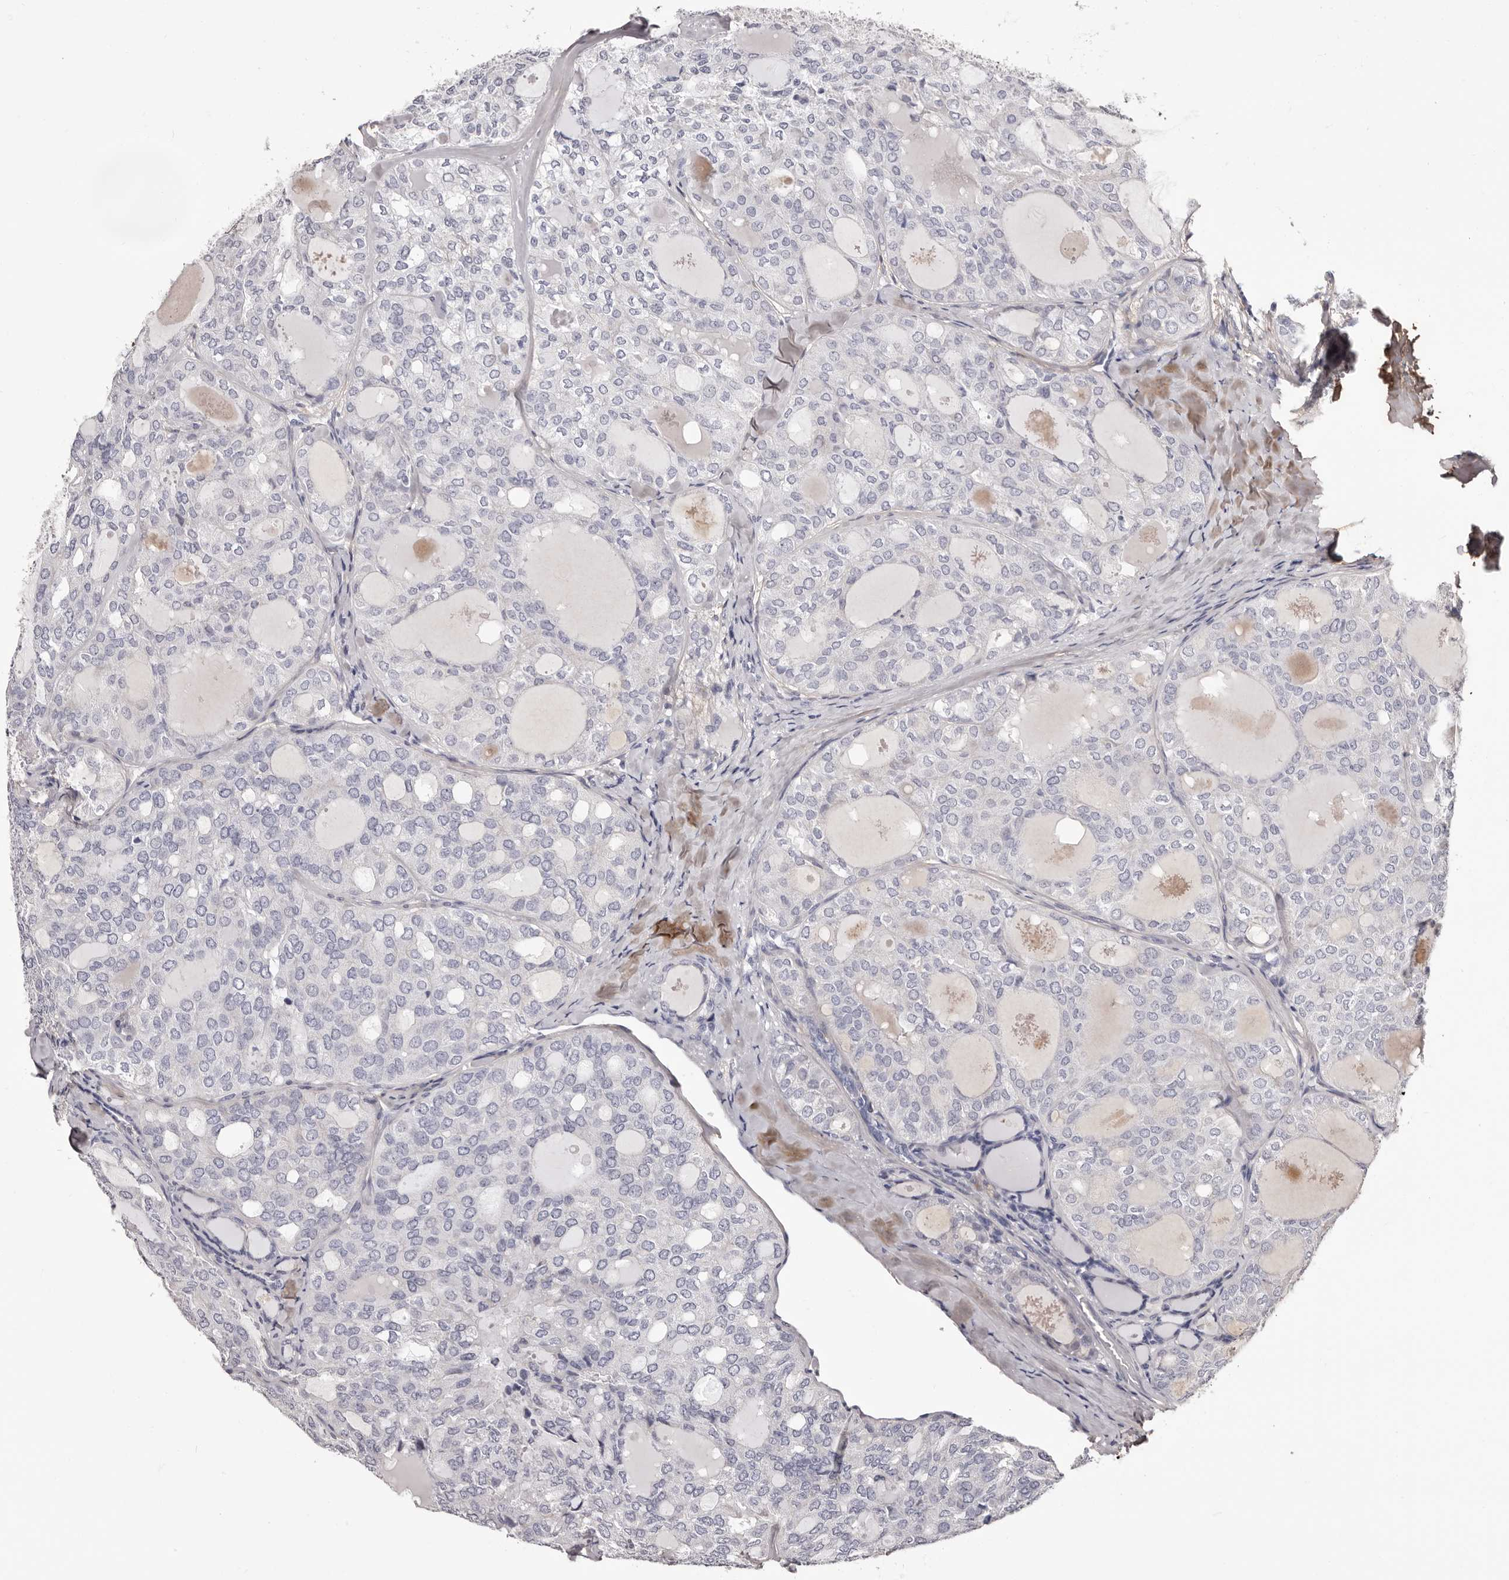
{"staining": {"intensity": "negative", "quantity": "none", "location": "none"}, "tissue": "thyroid cancer", "cell_type": "Tumor cells", "image_type": "cancer", "snomed": [{"axis": "morphology", "description": "Follicular adenoma carcinoma, NOS"}, {"axis": "topography", "description": "Thyroid gland"}], "caption": "This is an immunohistochemistry histopathology image of thyroid follicular adenoma carcinoma. There is no staining in tumor cells.", "gene": "COL6A1", "patient": {"sex": "male", "age": 75}}